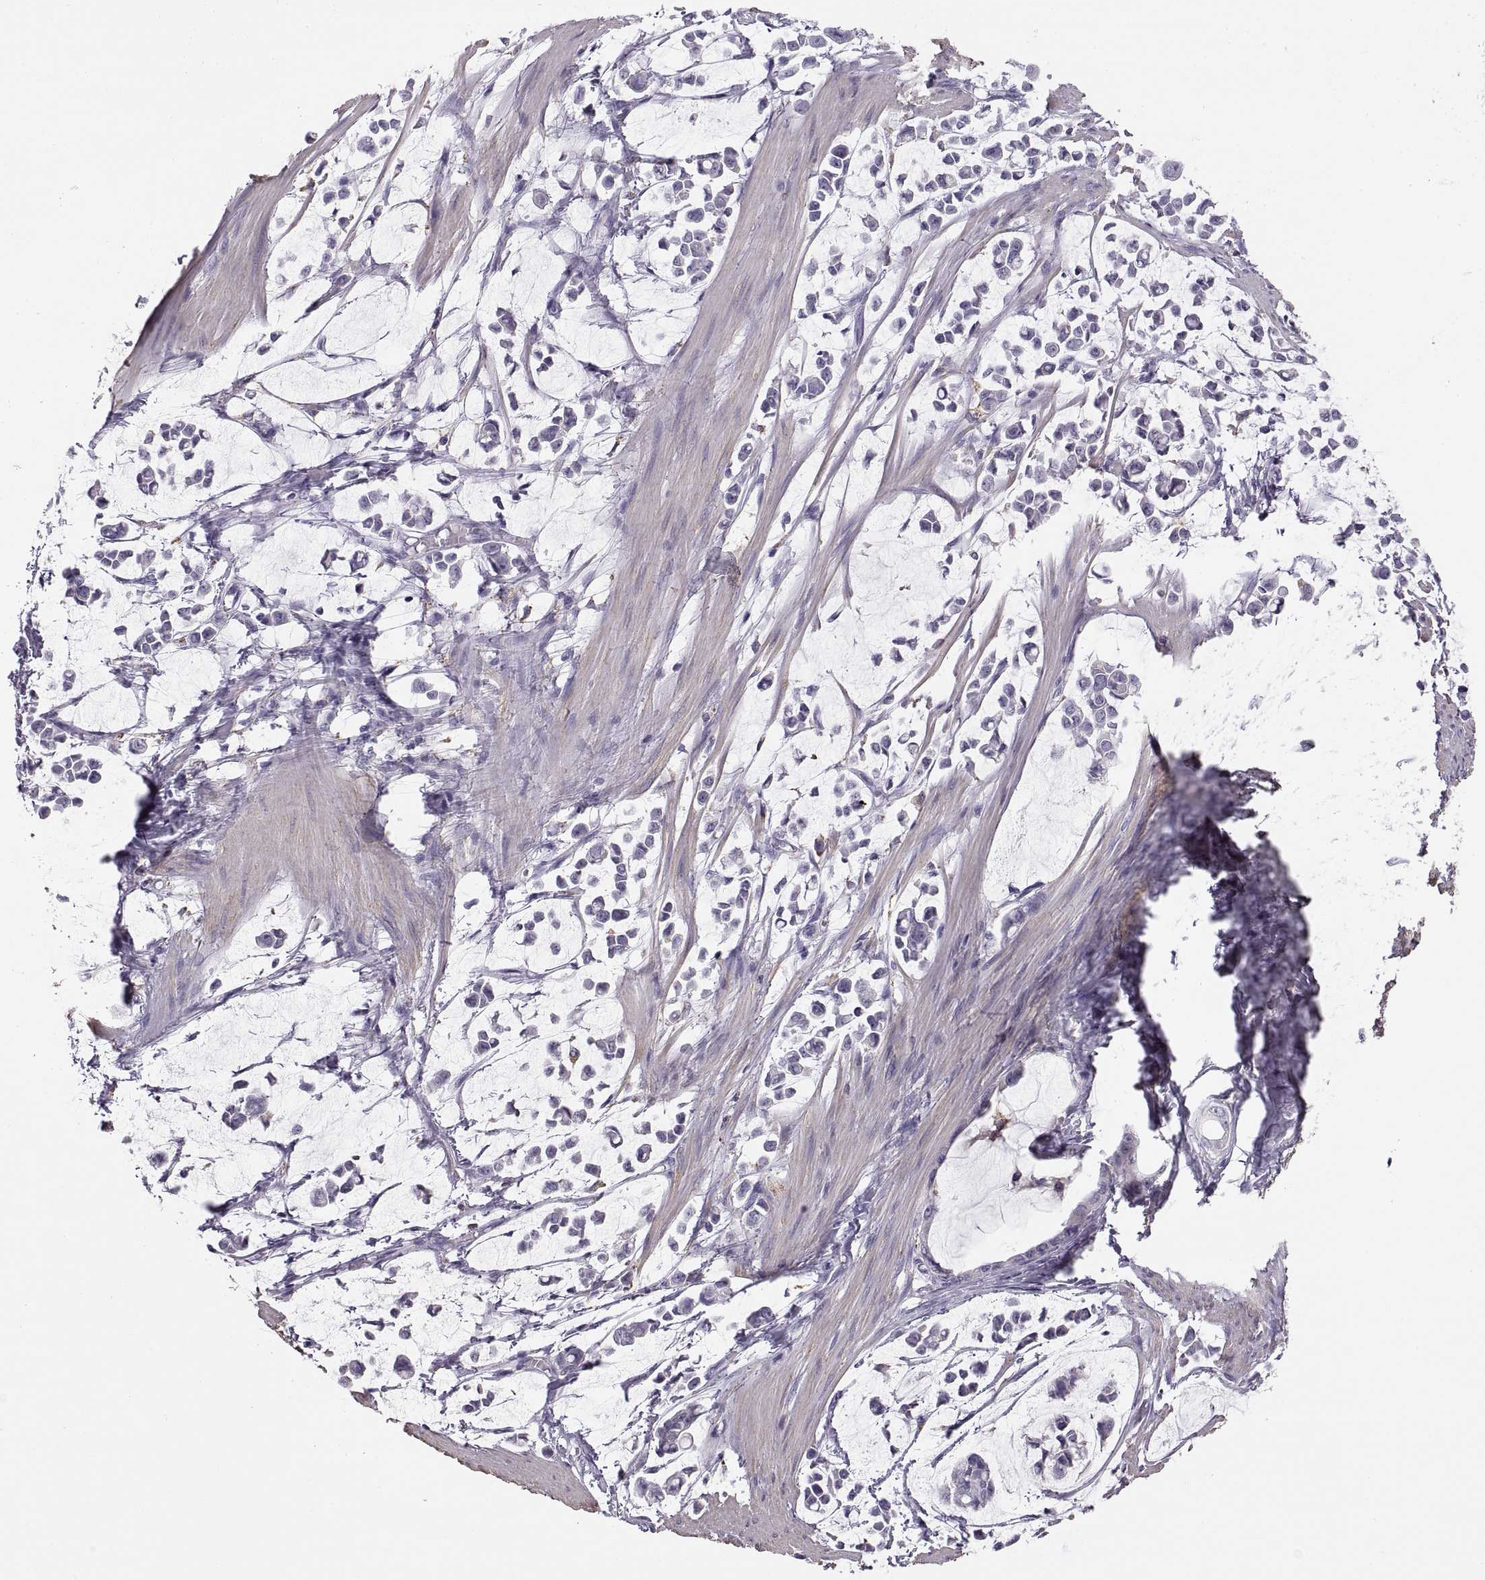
{"staining": {"intensity": "negative", "quantity": "none", "location": "none"}, "tissue": "stomach cancer", "cell_type": "Tumor cells", "image_type": "cancer", "snomed": [{"axis": "morphology", "description": "Adenocarcinoma, NOS"}, {"axis": "topography", "description": "Stomach"}], "caption": "Protein analysis of adenocarcinoma (stomach) displays no significant staining in tumor cells.", "gene": "COL9A3", "patient": {"sex": "male", "age": 82}}